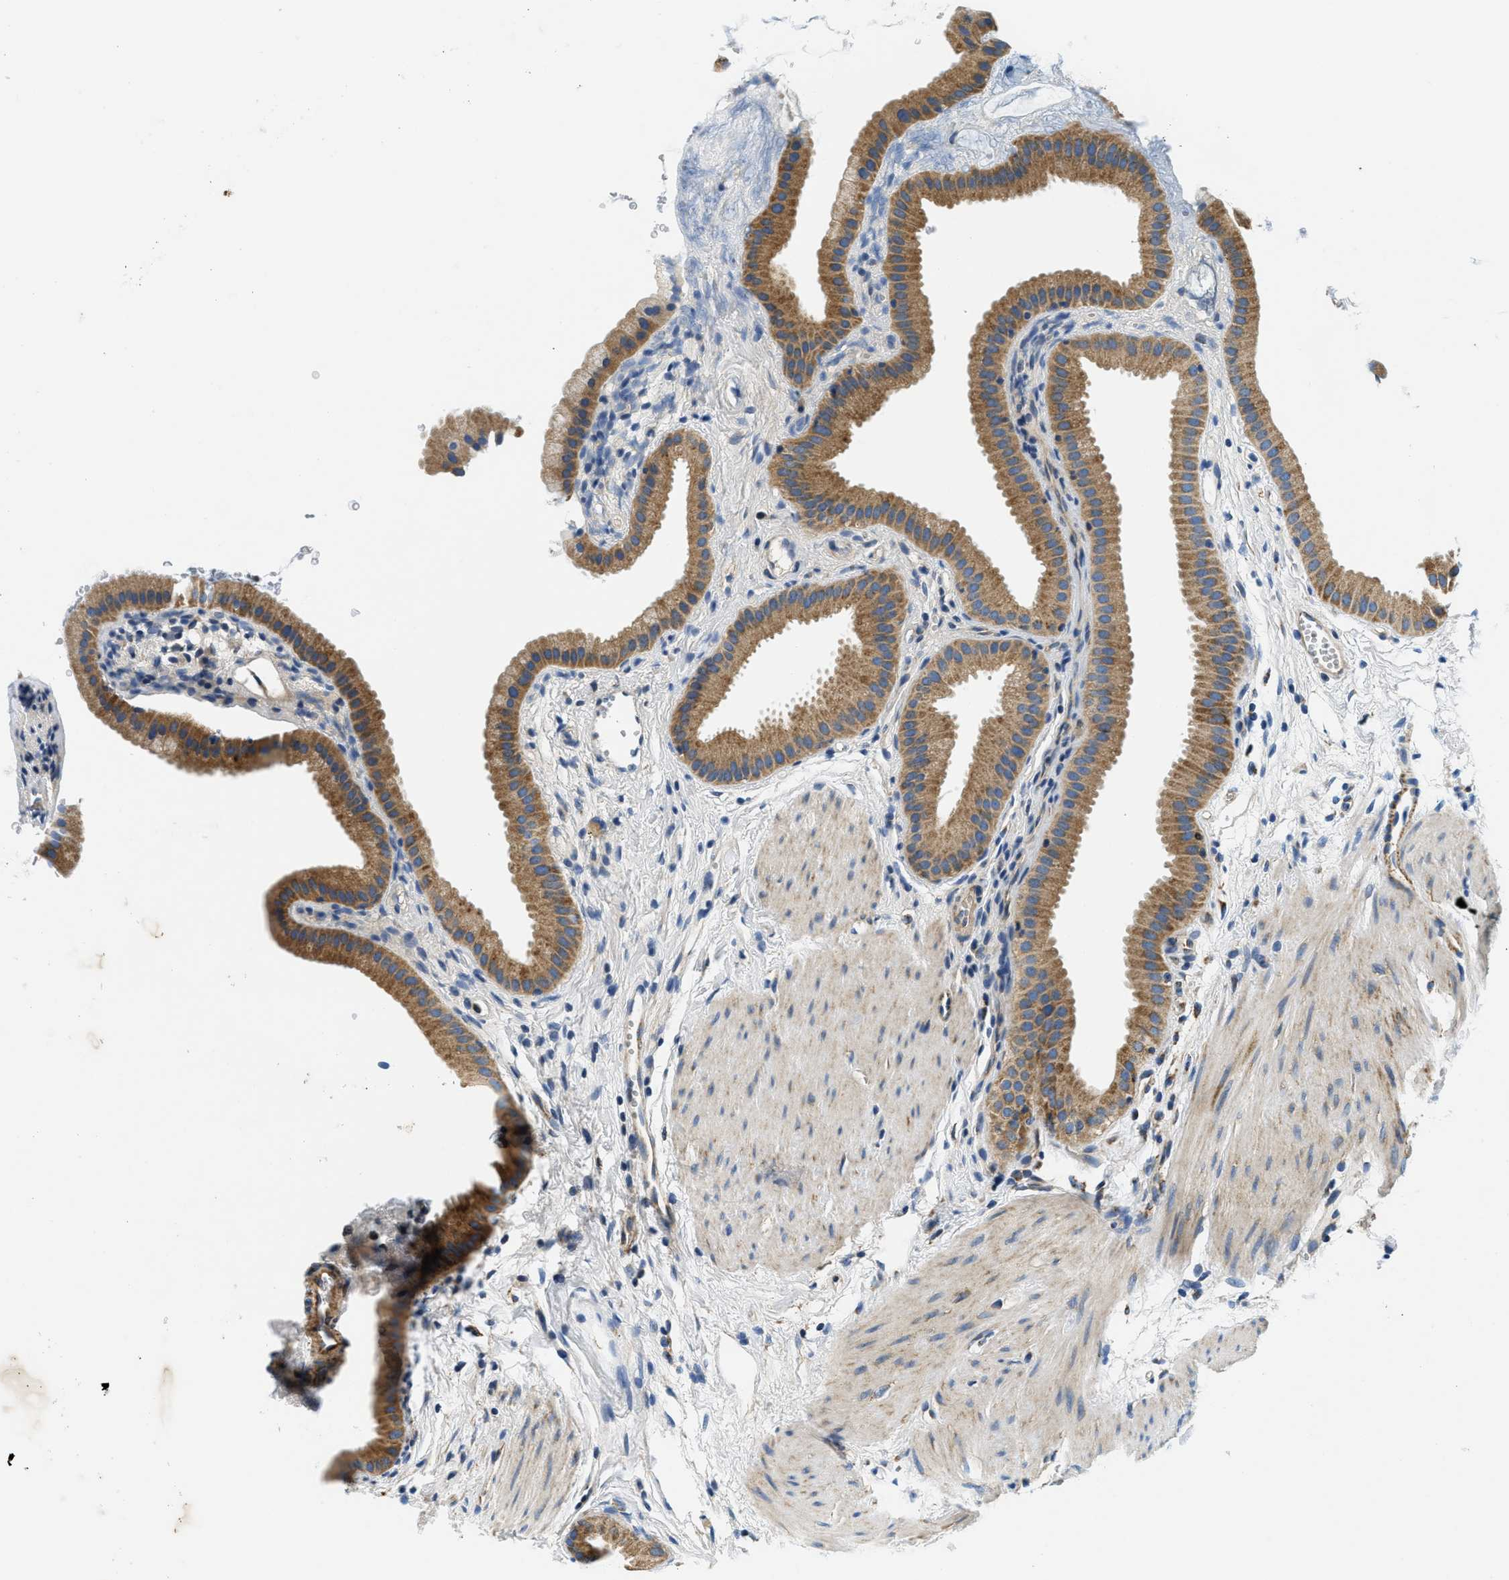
{"staining": {"intensity": "moderate", "quantity": ">75%", "location": "cytoplasmic/membranous"}, "tissue": "gallbladder", "cell_type": "Glandular cells", "image_type": "normal", "snomed": [{"axis": "morphology", "description": "Normal tissue, NOS"}, {"axis": "topography", "description": "Gallbladder"}], "caption": "Immunohistochemical staining of benign human gallbladder exhibits medium levels of moderate cytoplasmic/membranous expression in about >75% of glandular cells. The protein of interest is shown in brown color, while the nuclei are stained blue.", "gene": "SAMD4B", "patient": {"sex": "female", "age": 64}}